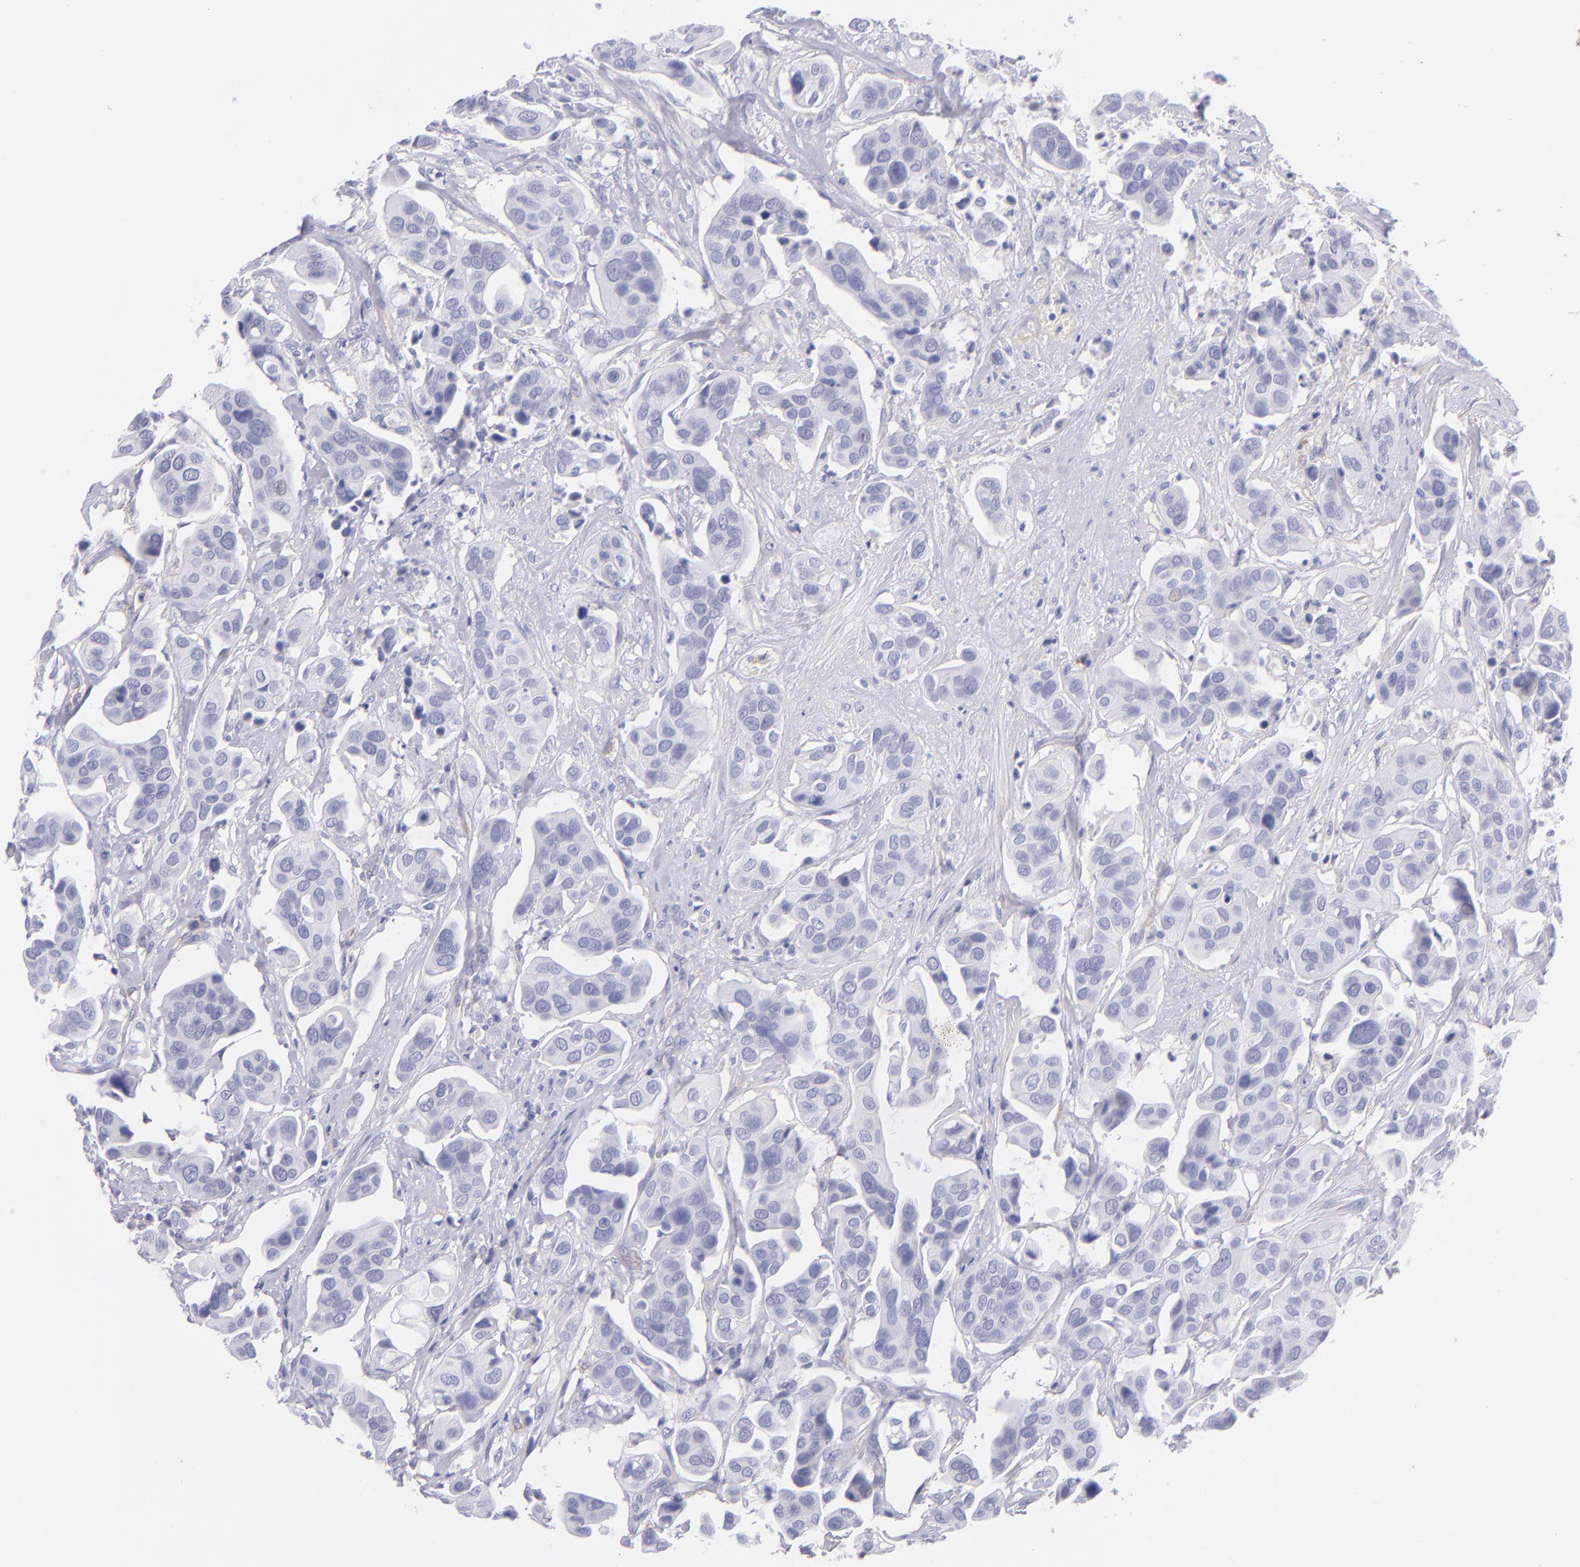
{"staining": {"intensity": "negative", "quantity": "none", "location": "none"}, "tissue": "urothelial cancer", "cell_type": "Tumor cells", "image_type": "cancer", "snomed": [{"axis": "morphology", "description": "Adenocarcinoma, NOS"}, {"axis": "topography", "description": "Urinary bladder"}], "caption": "Adenocarcinoma was stained to show a protein in brown. There is no significant expression in tumor cells.", "gene": "CD81", "patient": {"sex": "male", "age": 61}}